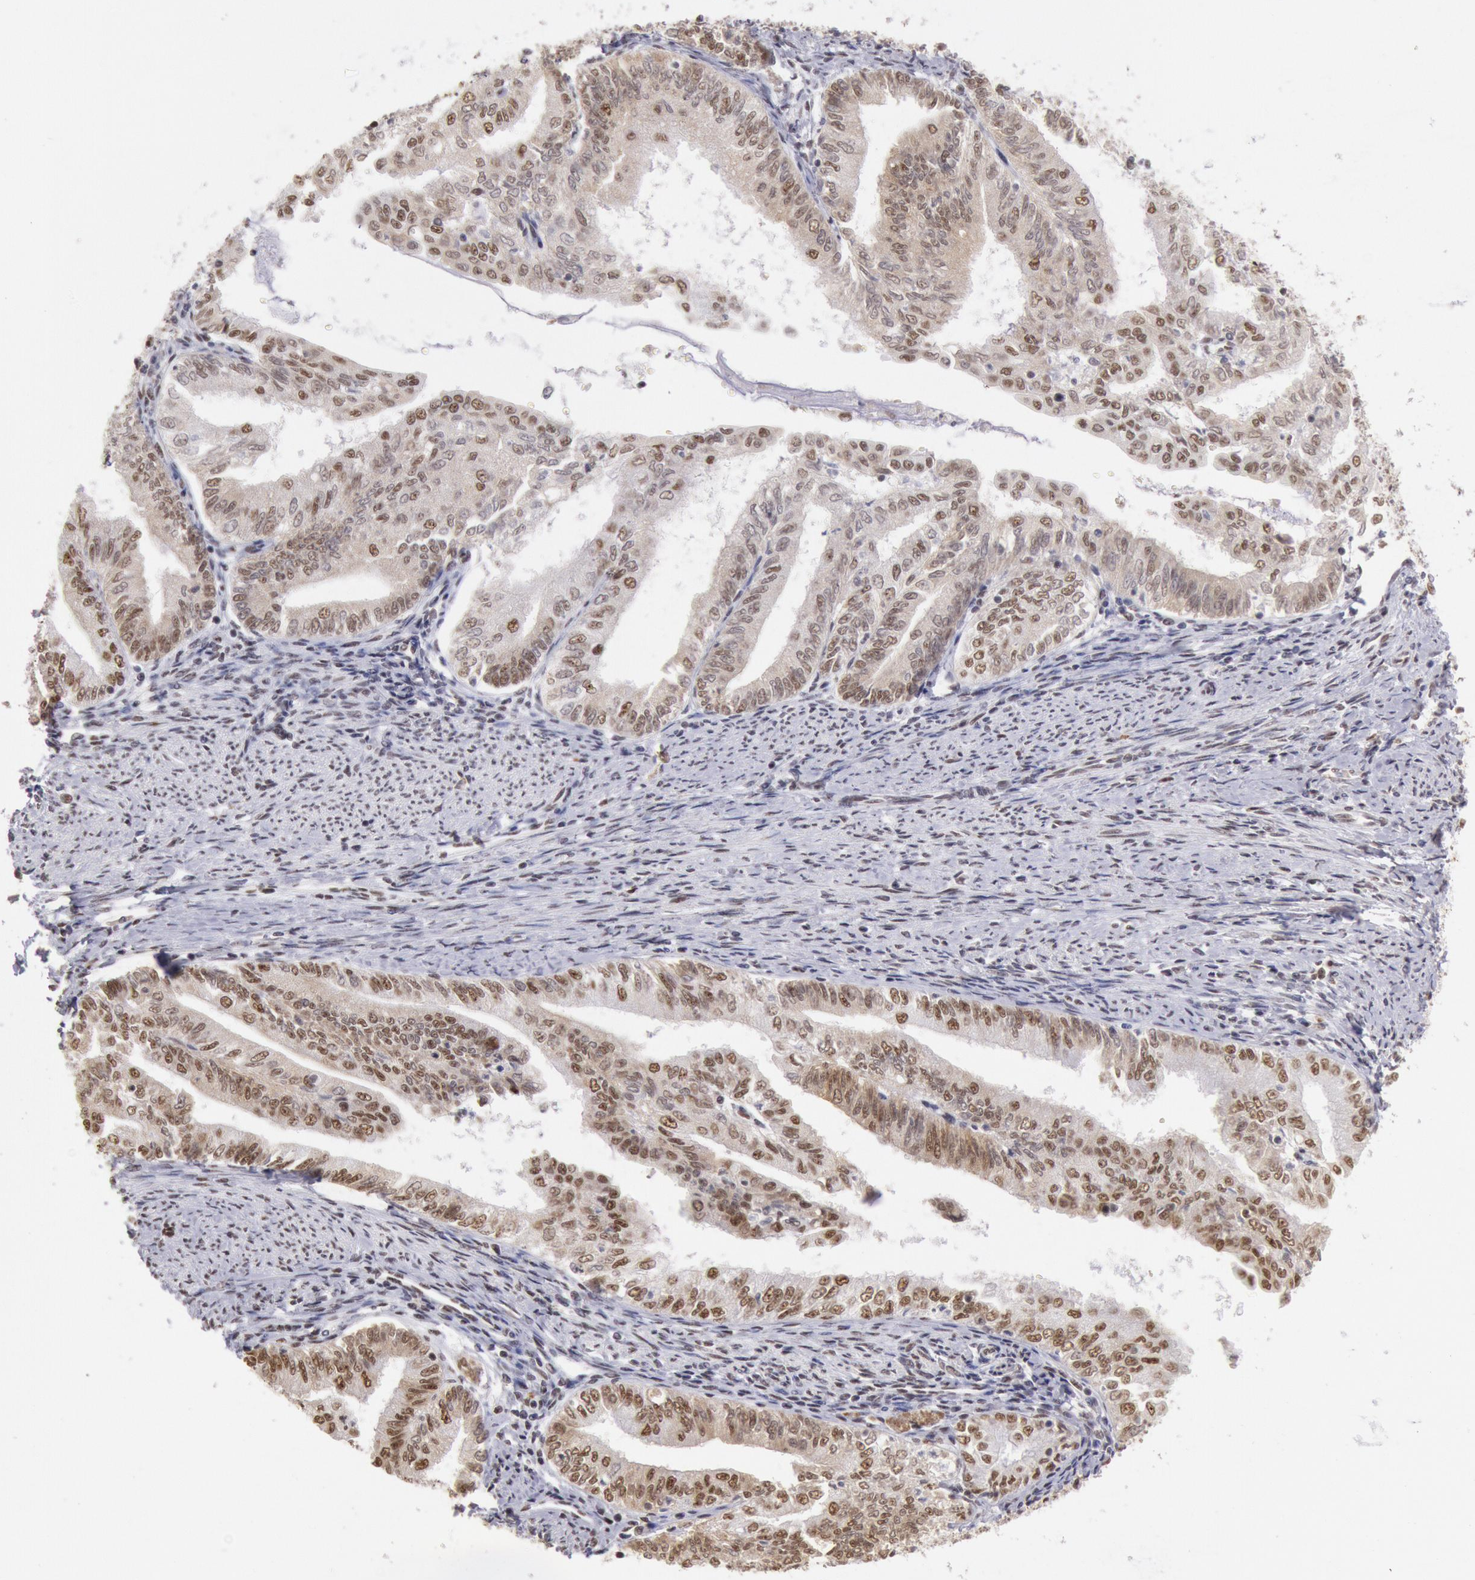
{"staining": {"intensity": "moderate", "quantity": ">75%", "location": "nuclear"}, "tissue": "endometrial cancer", "cell_type": "Tumor cells", "image_type": "cancer", "snomed": [{"axis": "morphology", "description": "Adenocarcinoma, NOS"}, {"axis": "topography", "description": "Endometrium"}], "caption": "Endometrial adenocarcinoma was stained to show a protein in brown. There is medium levels of moderate nuclear expression in approximately >75% of tumor cells. (Brightfield microscopy of DAB IHC at high magnification).", "gene": "SNRPD3", "patient": {"sex": "female", "age": 66}}